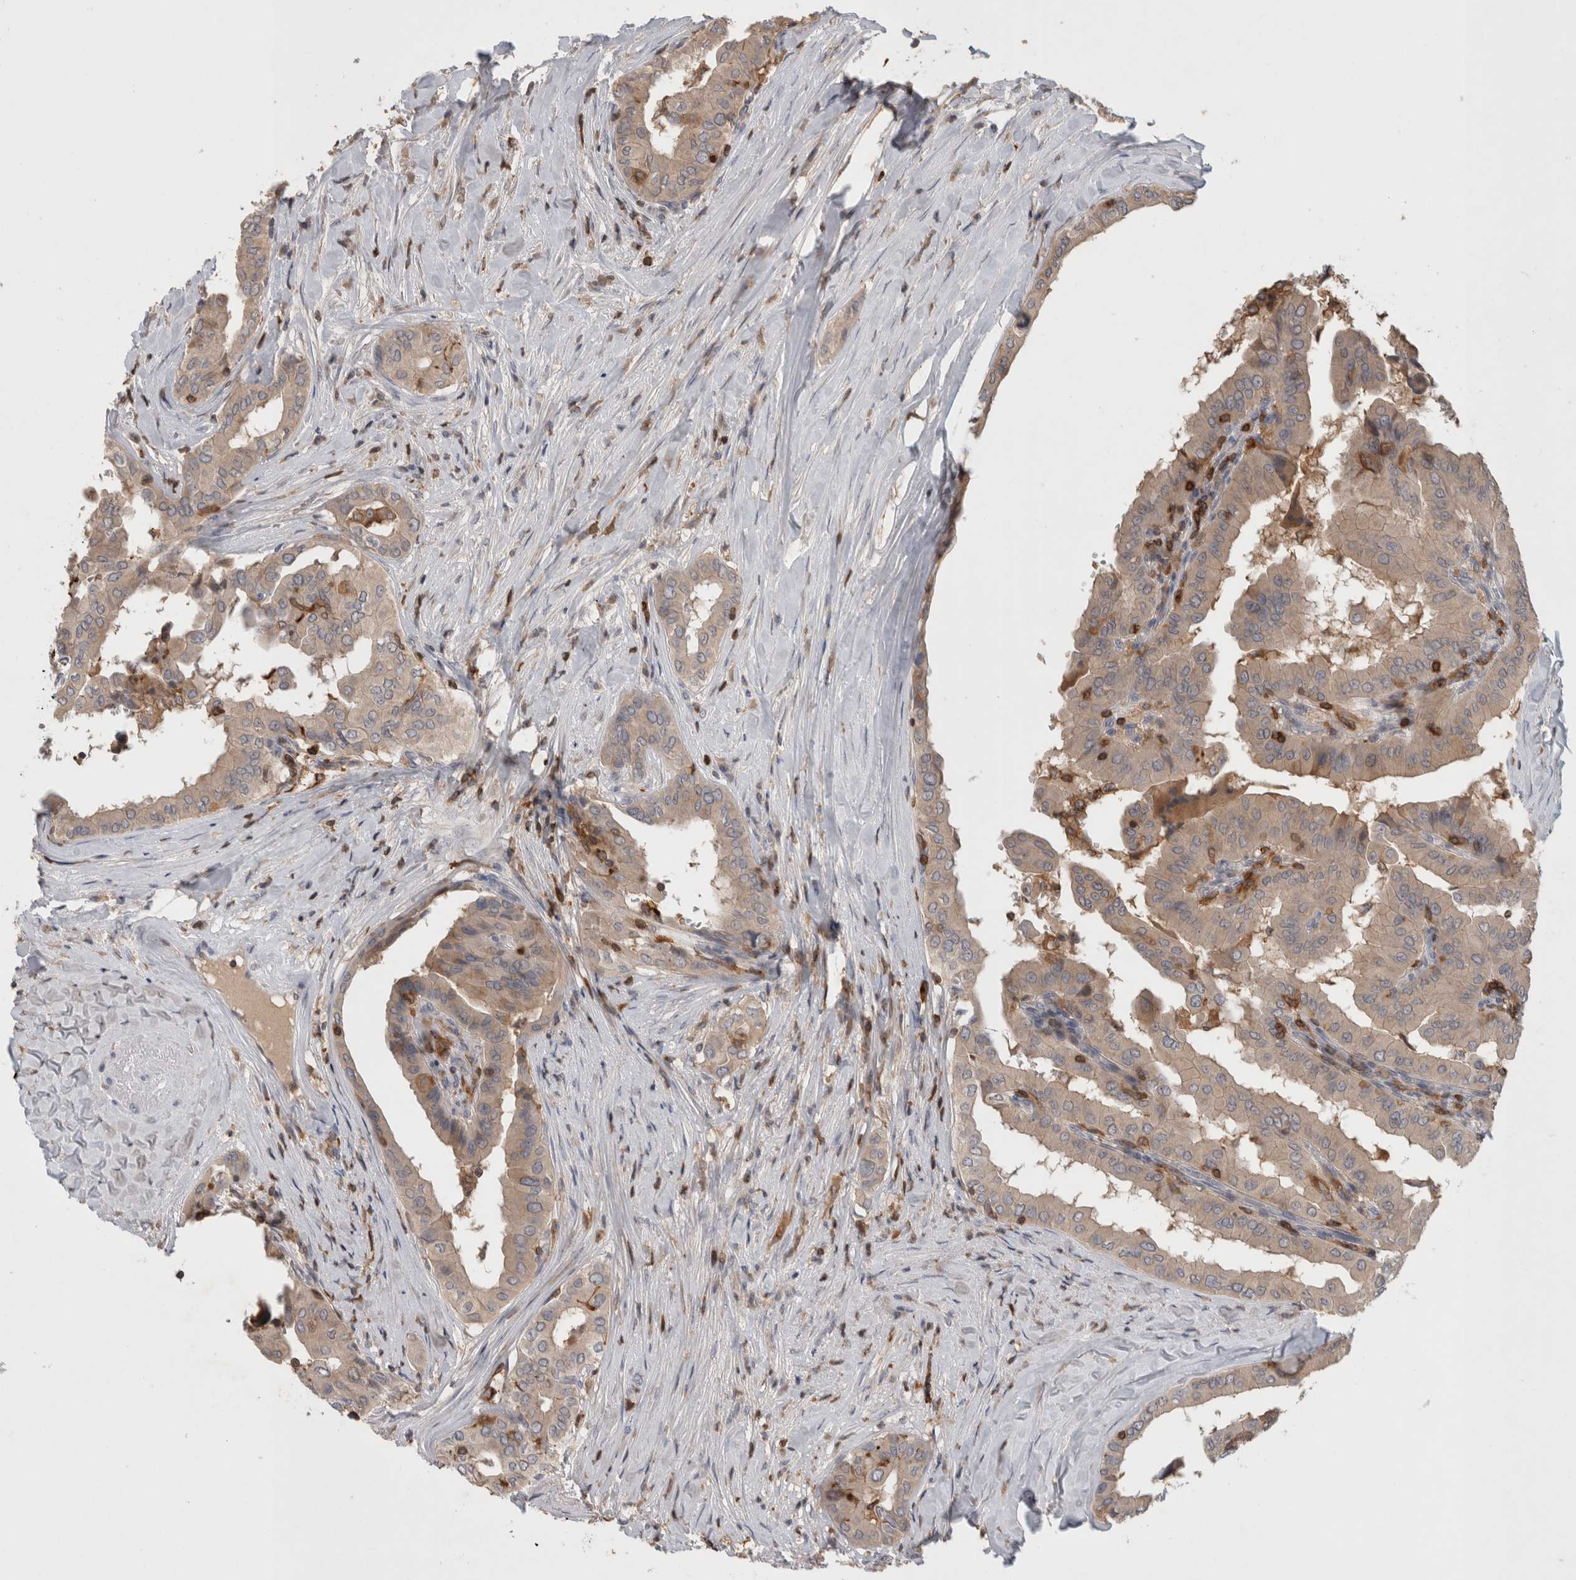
{"staining": {"intensity": "weak", "quantity": "<25%", "location": "cytoplasmic/membranous"}, "tissue": "thyroid cancer", "cell_type": "Tumor cells", "image_type": "cancer", "snomed": [{"axis": "morphology", "description": "Papillary adenocarcinoma, NOS"}, {"axis": "topography", "description": "Thyroid gland"}], "caption": "Immunohistochemistry micrograph of thyroid cancer stained for a protein (brown), which reveals no positivity in tumor cells. (DAB immunohistochemistry (IHC) visualized using brightfield microscopy, high magnification).", "gene": "GFRA2", "patient": {"sex": "male", "age": 33}}